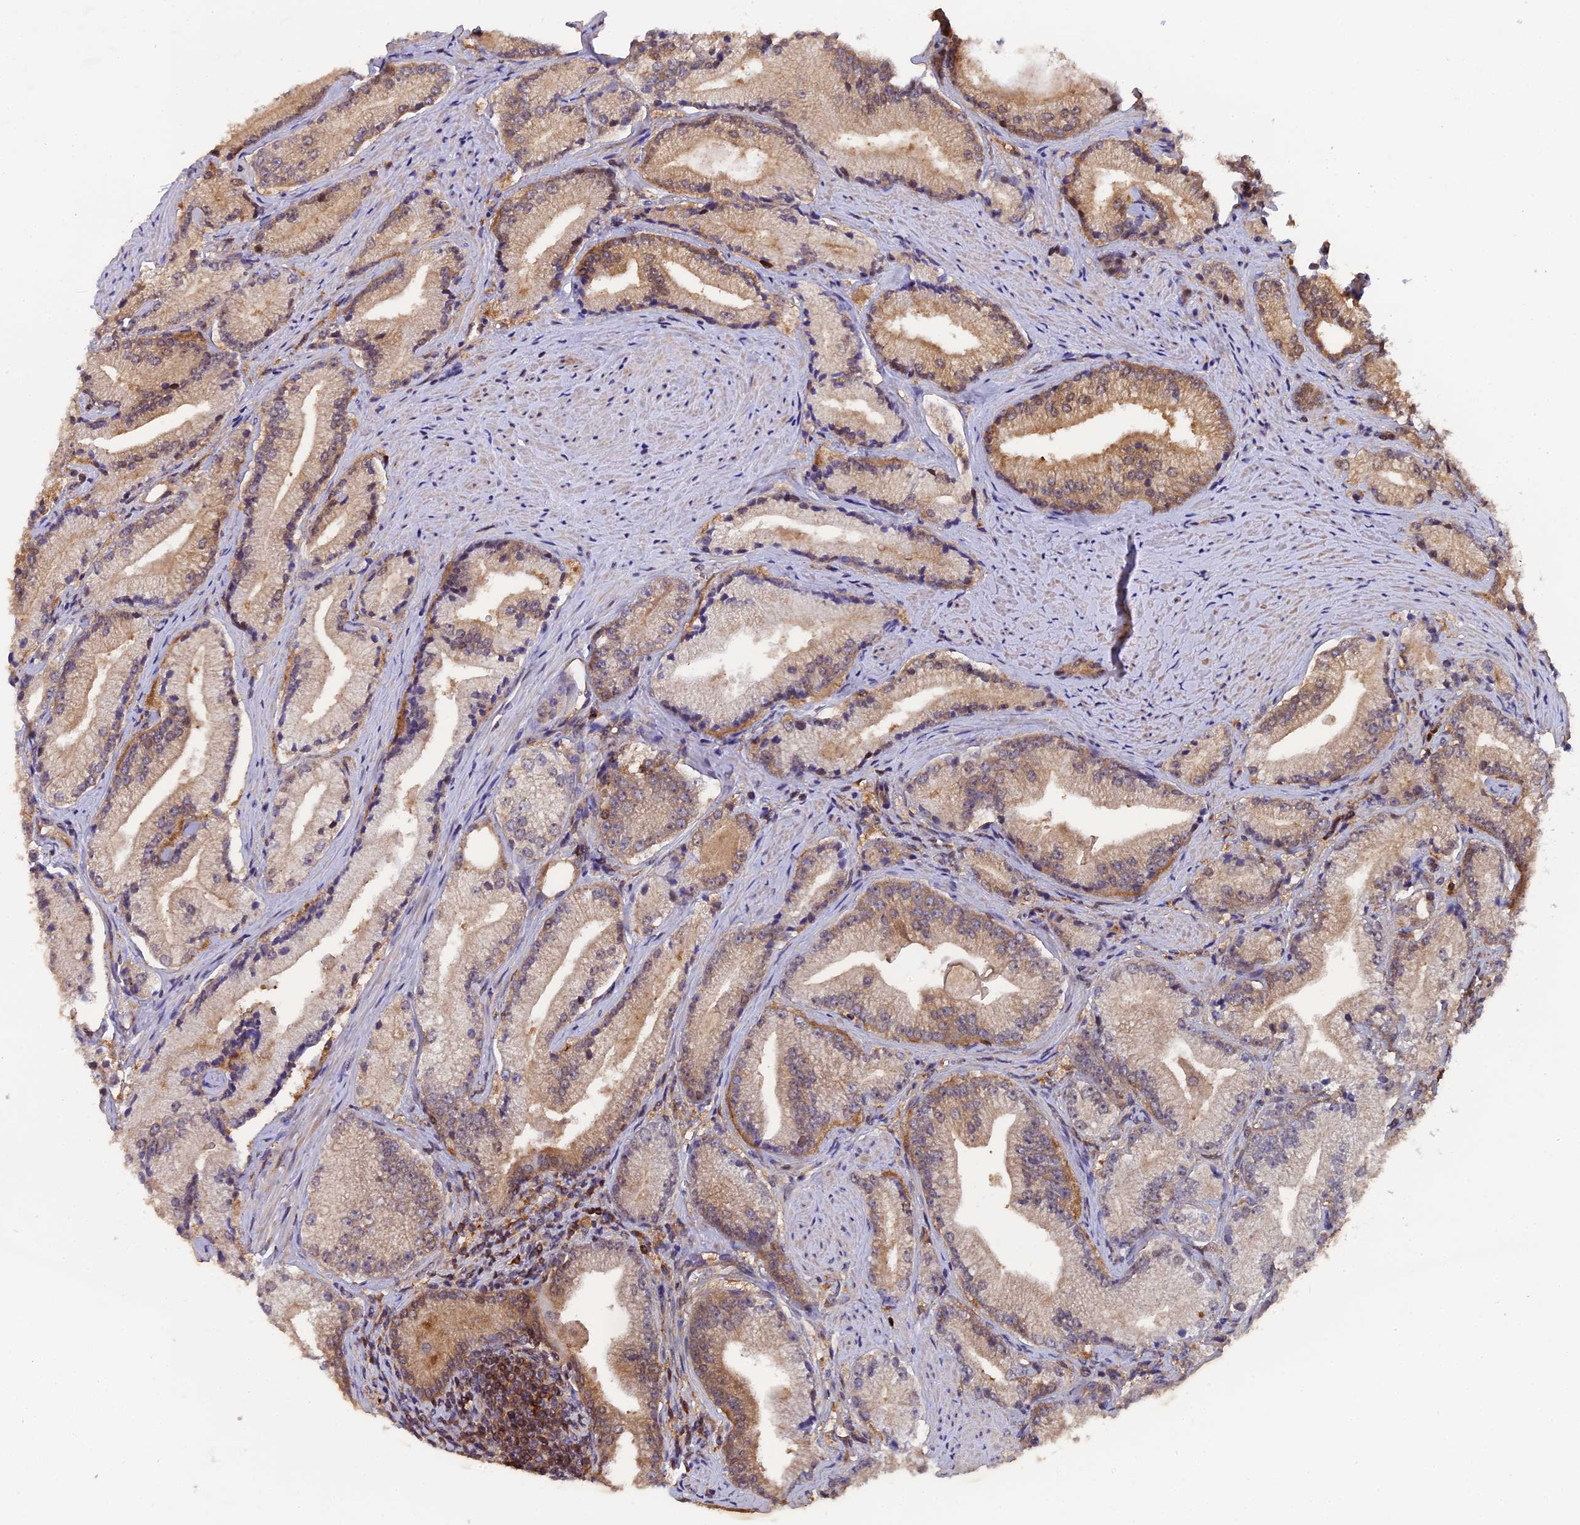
{"staining": {"intensity": "weak", "quantity": "25%-75%", "location": "cytoplasmic/membranous"}, "tissue": "prostate cancer", "cell_type": "Tumor cells", "image_type": "cancer", "snomed": [{"axis": "morphology", "description": "Adenocarcinoma, High grade"}, {"axis": "topography", "description": "Prostate"}], "caption": "The immunohistochemical stain highlights weak cytoplasmic/membranous expression in tumor cells of prostate high-grade adenocarcinoma tissue. Immunohistochemistry stains the protein of interest in brown and the nuclei are stained blue.", "gene": "FAM118B", "patient": {"sex": "male", "age": 67}}